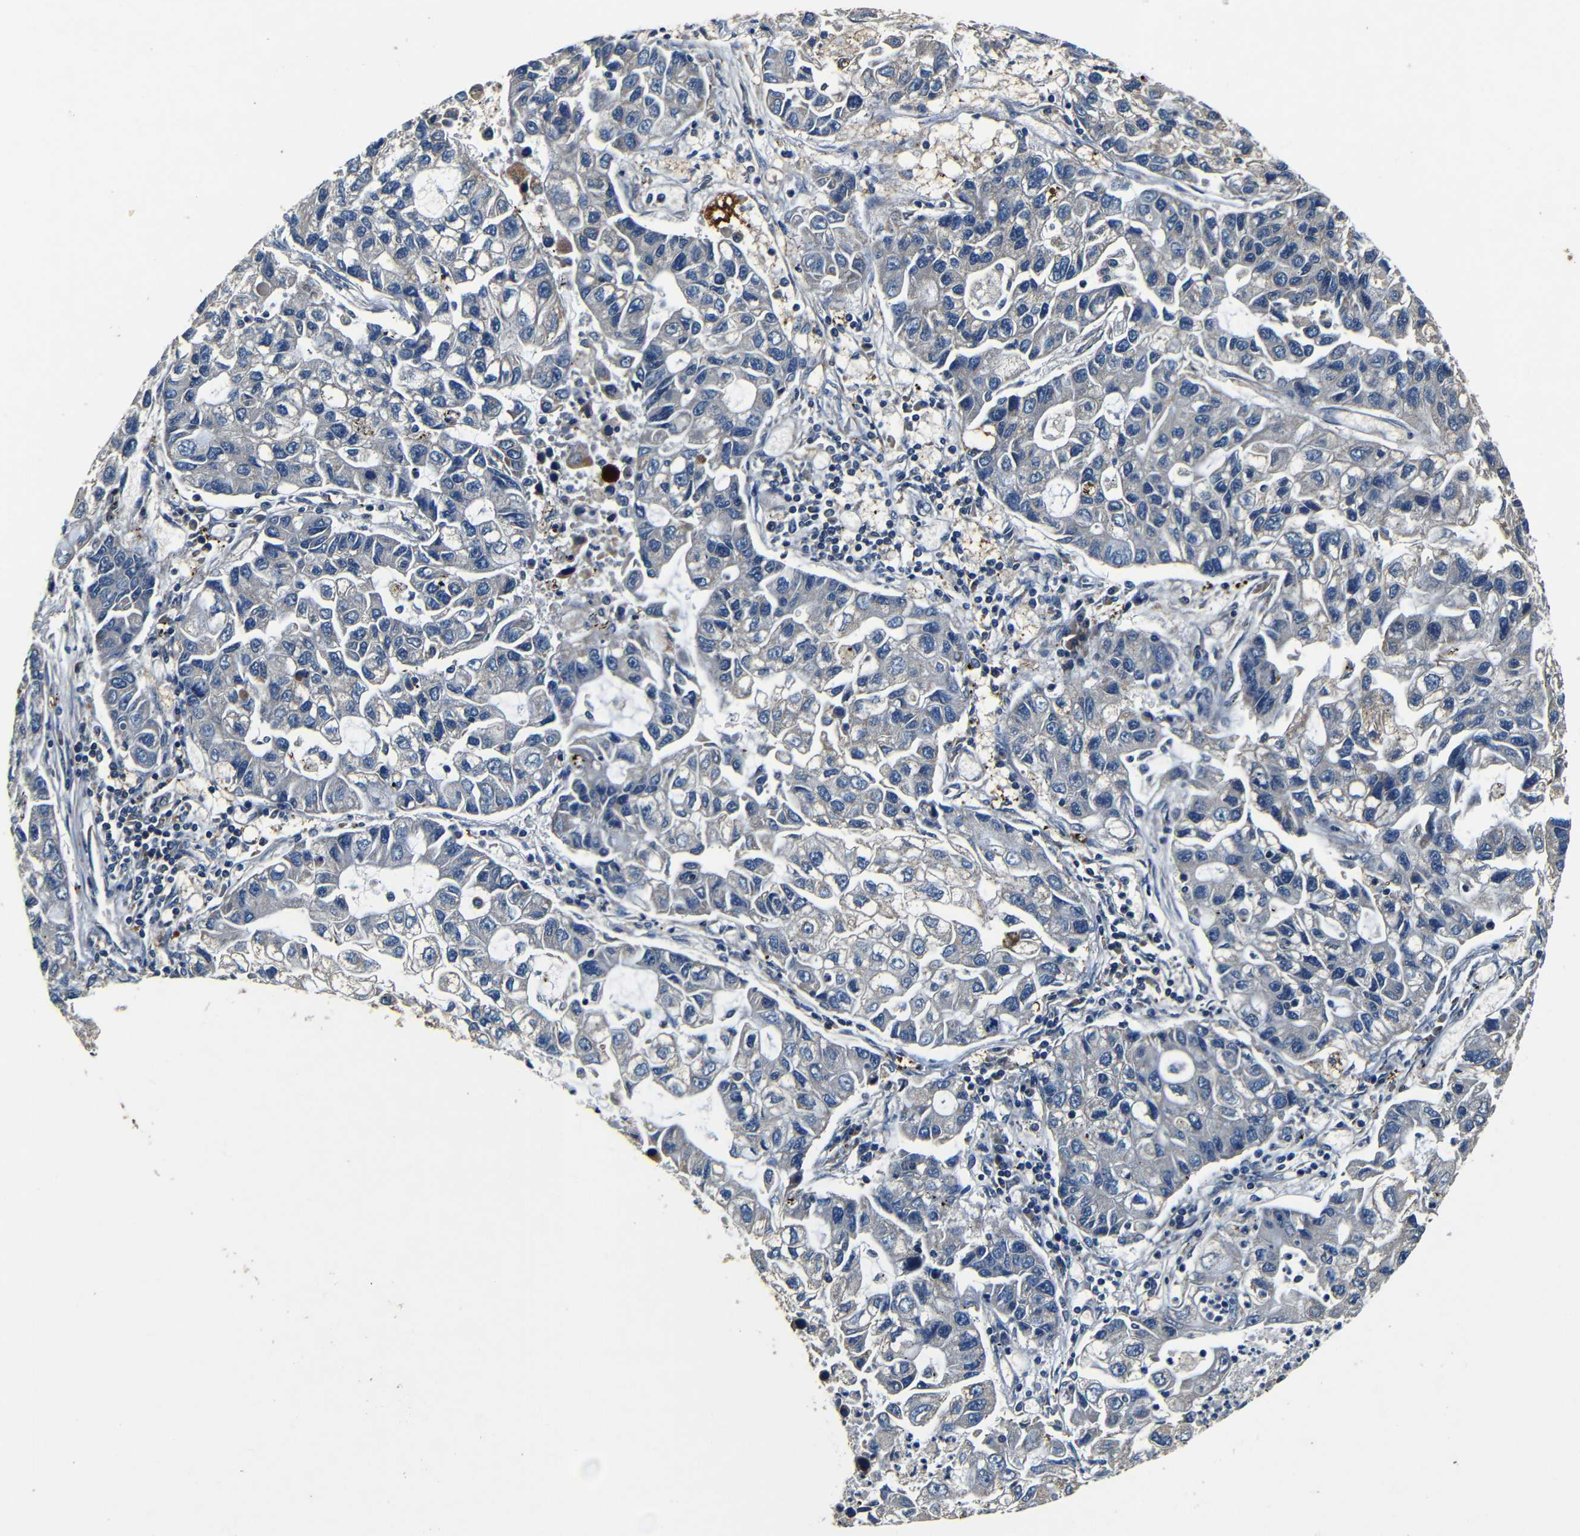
{"staining": {"intensity": "negative", "quantity": "none", "location": "none"}, "tissue": "lung cancer", "cell_type": "Tumor cells", "image_type": "cancer", "snomed": [{"axis": "morphology", "description": "Adenocarcinoma, NOS"}, {"axis": "topography", "description": "Lung"}], "caption": "A high-resolution image shows immunohistochemistry staining of lung cancer, which shows no significant staining in tumor cells.", "gene": "MTX1", "patient": {"sex": "female", "age": 51}}